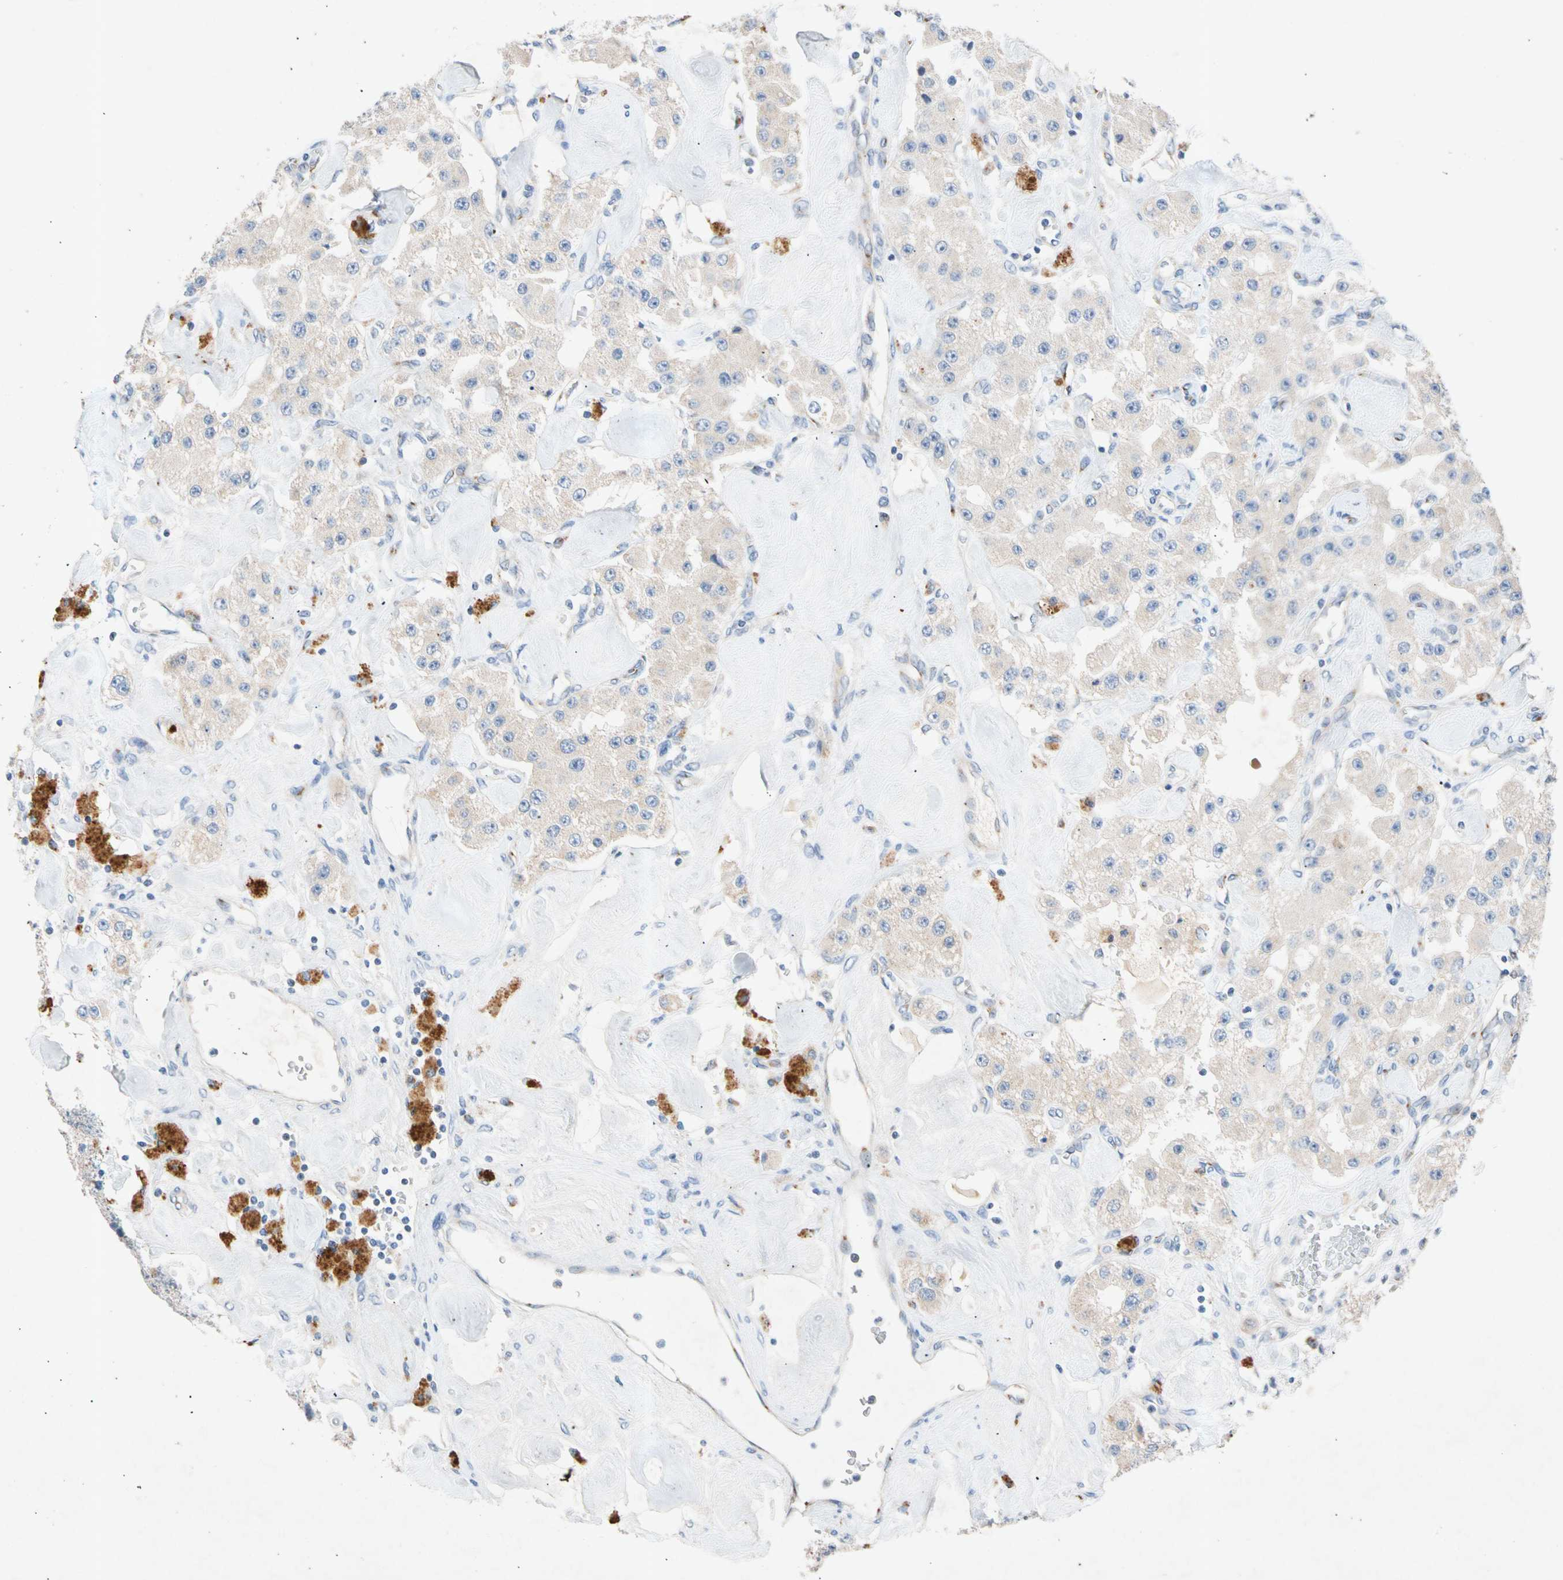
{"staining": {"intensity": "weak", "quantity": "25%-75%", "location": "cytoplasmic/membranous"}, "tissue": "carcinoid", "cell_type": "Tumor cells", "image_type": "cancer", "snomed": [{"axis": "morphology", "description": "Carcinoid, malignant, NOS"}, {"axis": "topography", "description": "Pancreas"}], "caption": "Tumor cells display low levels of weak cytoplasmic/membranous positivity in approximately 25%-75% of cells in carcinoid (malignant).", "gene": "GASK1B", "patient": {"sex": "male", "age": 41}}